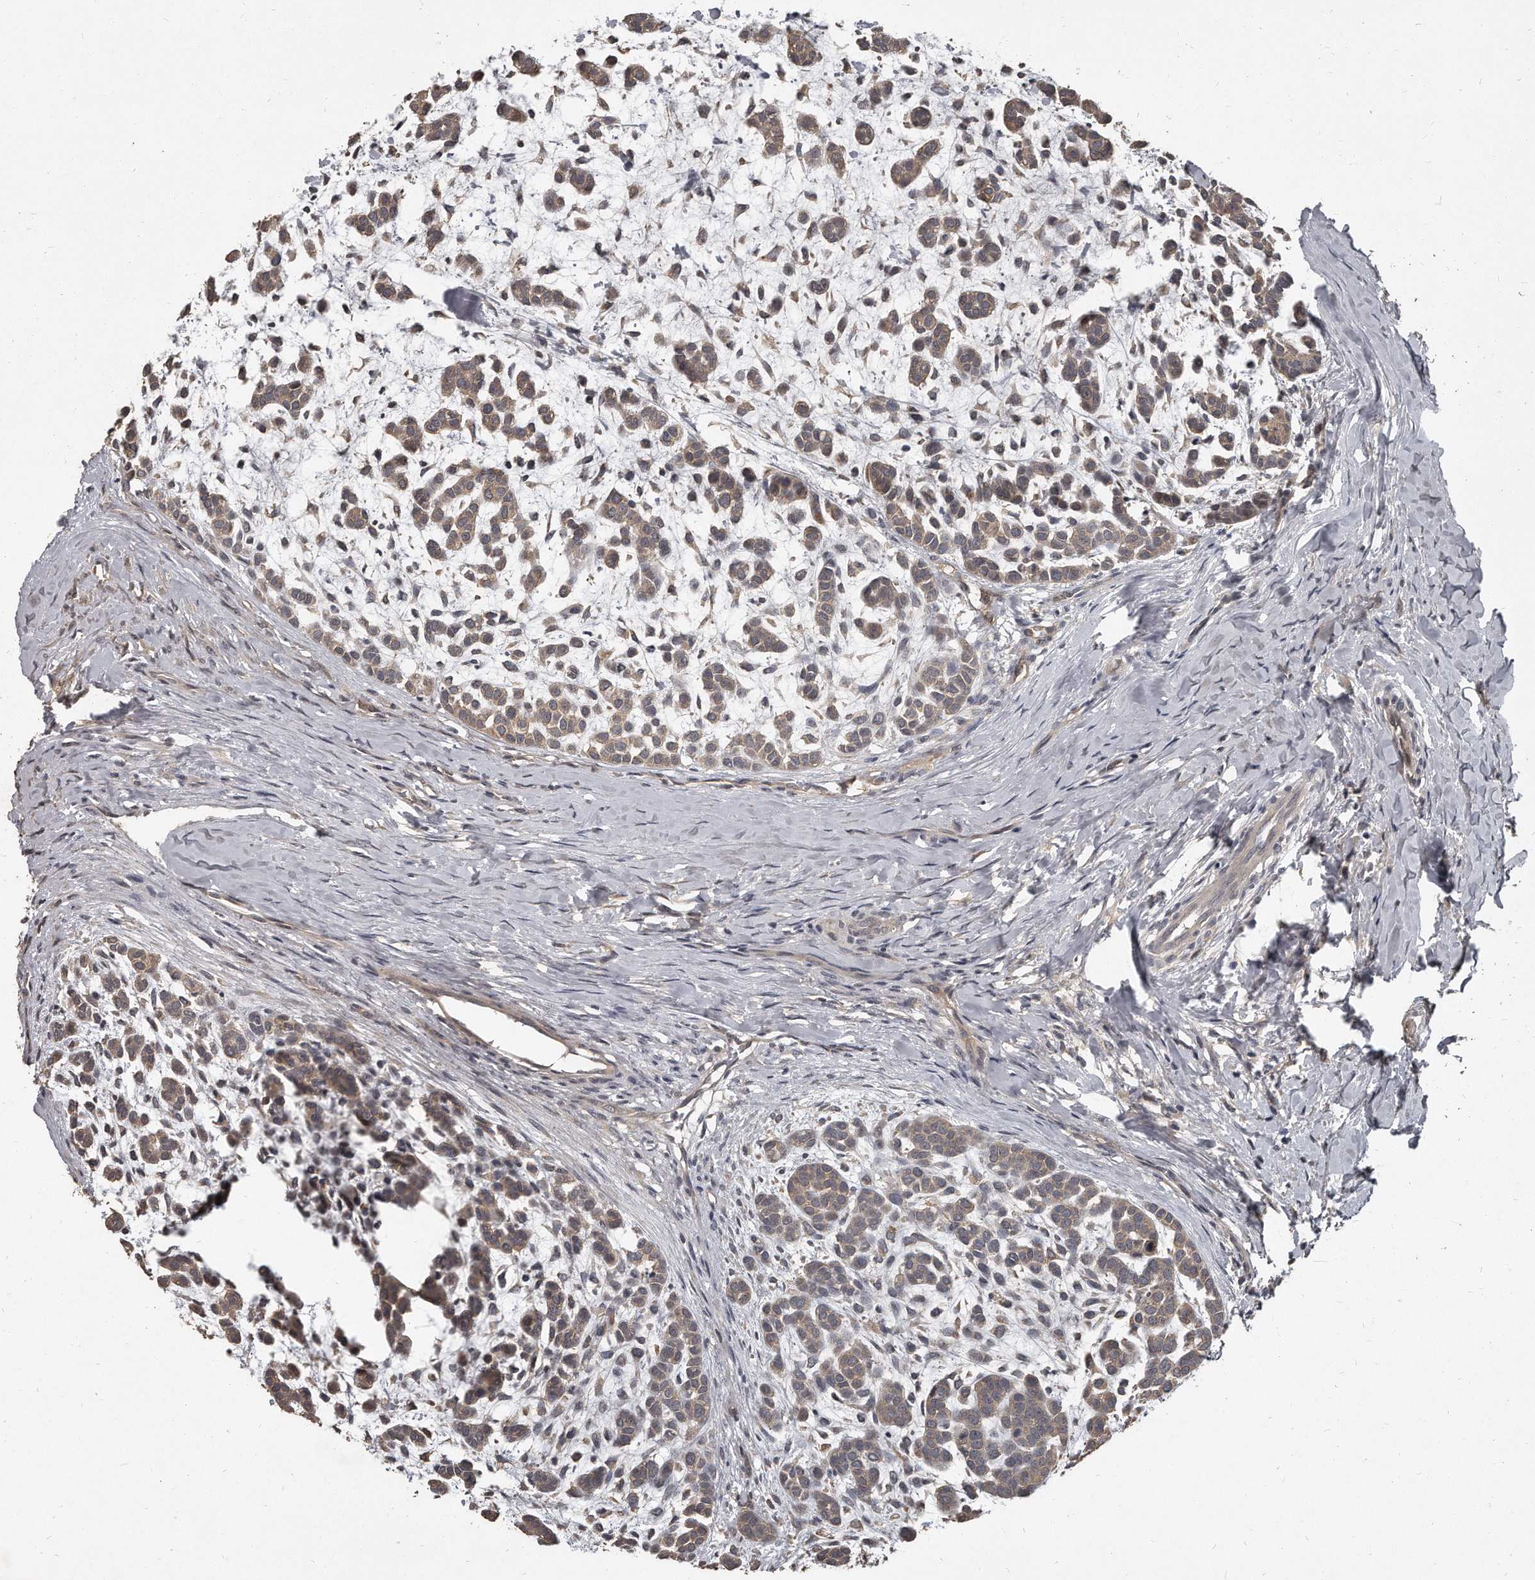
{"staining": {"intensity": "weak", "quantity": ">75%", "location": "cytoplasmic/membranous"}, "tissue": "head and neck cancer", "cell_type": "Tumor cells", "image_type": "cancer", "snomed": [{"axis": "morphology", "description": "Adenocarcinoma, NOS"}, {"axis": "morphology", "description": "Adenoma, NOS"}, {"axis": "topography", "description": "Head-Neck"}], "caption": "Immunohistochemical staining of adenocarcinoma (head and neck) demonstrates low levels of weak cytoplasmic/membranous staining in about >75% of tumor cells.", "gene": "GRB10", "patient": {"sex": "female", "age": 55}}